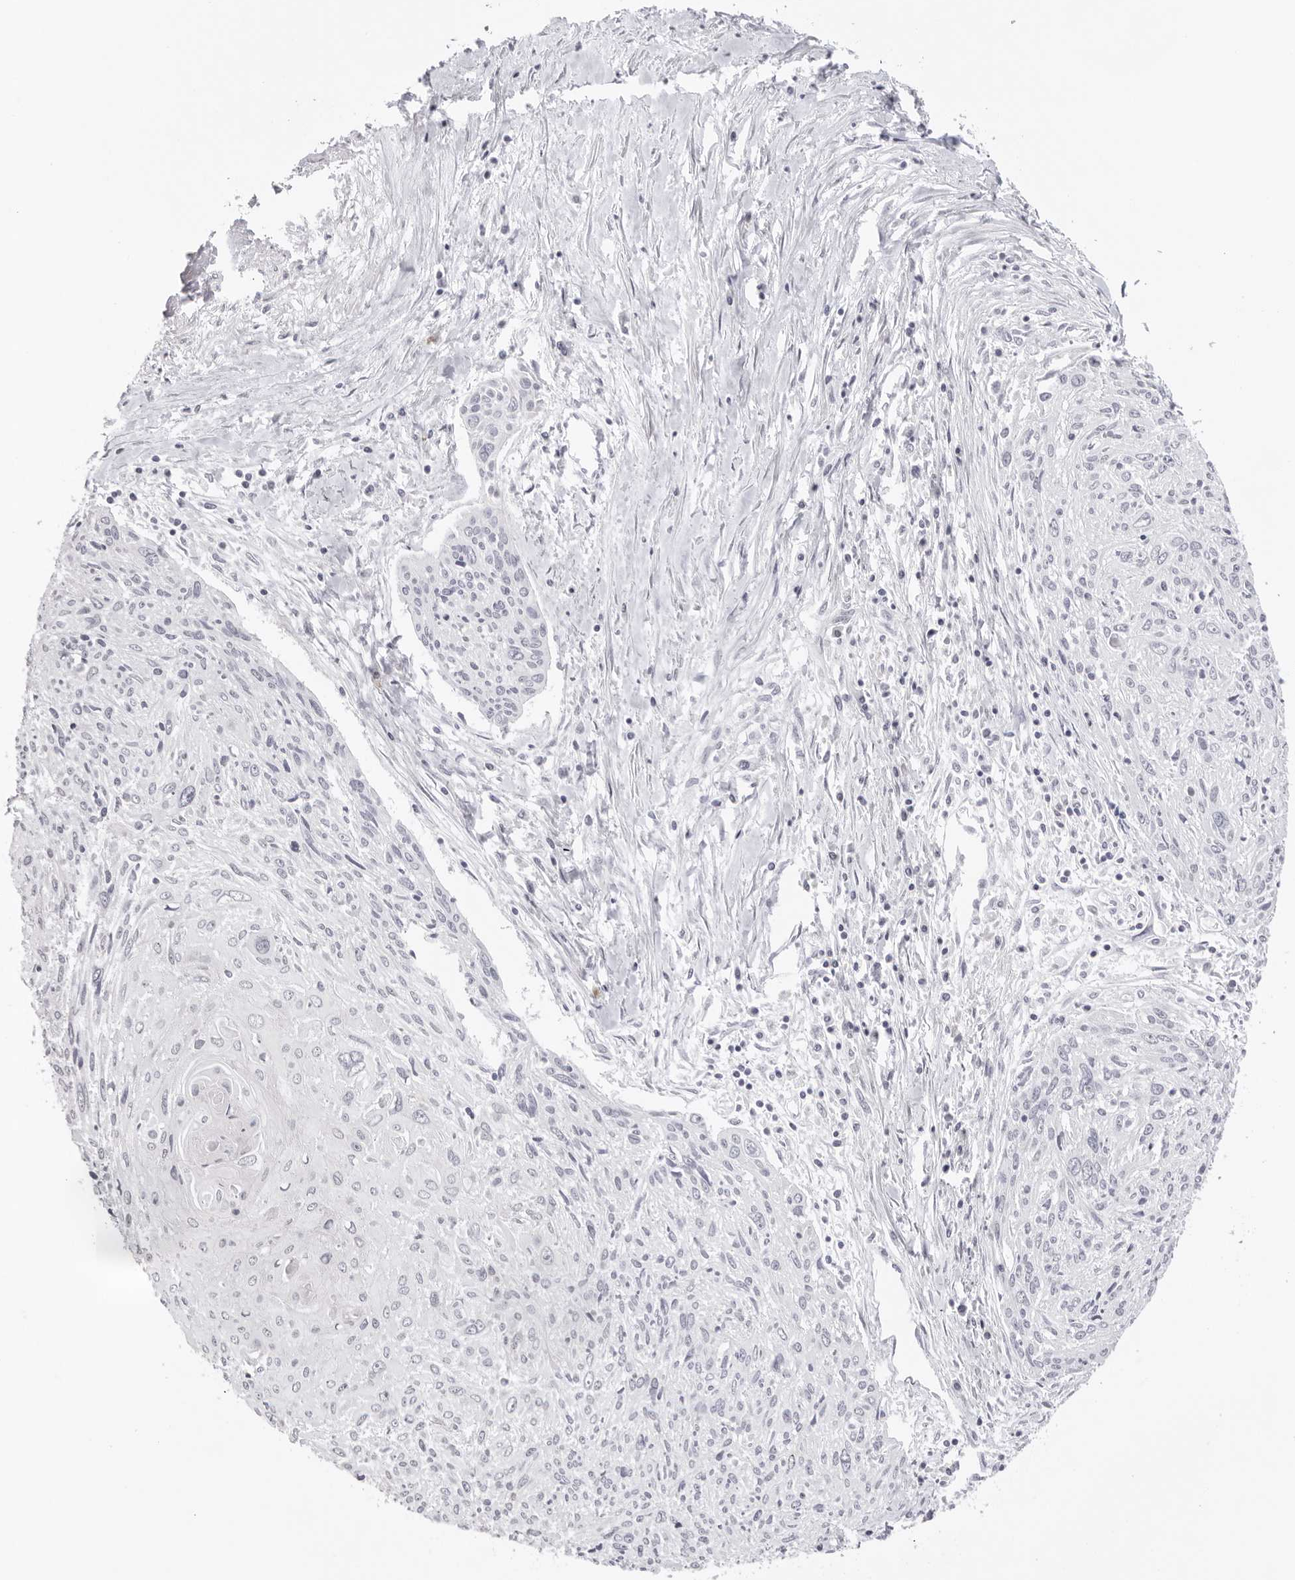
{"staining": {"intensity": "negative", "quantity": "none", "location": "none"}, "tissue": "cervical cancer", "cell_type": "Tumor cells", "image_type": "cancer", "snomed": [{"axis": "morphology", "description": "Squamous cell carcinoma, NOS"}, {"axis": "topography", "description": "Cervix"}], "caption": "This is a histopathology image of immunohistochemistry staining of cervical cancer, which shows no staining in tumor cells. Nuclei are stained in blue.", "gene": "IL17RA", "patient": {"sex": "female", "age": 51}}